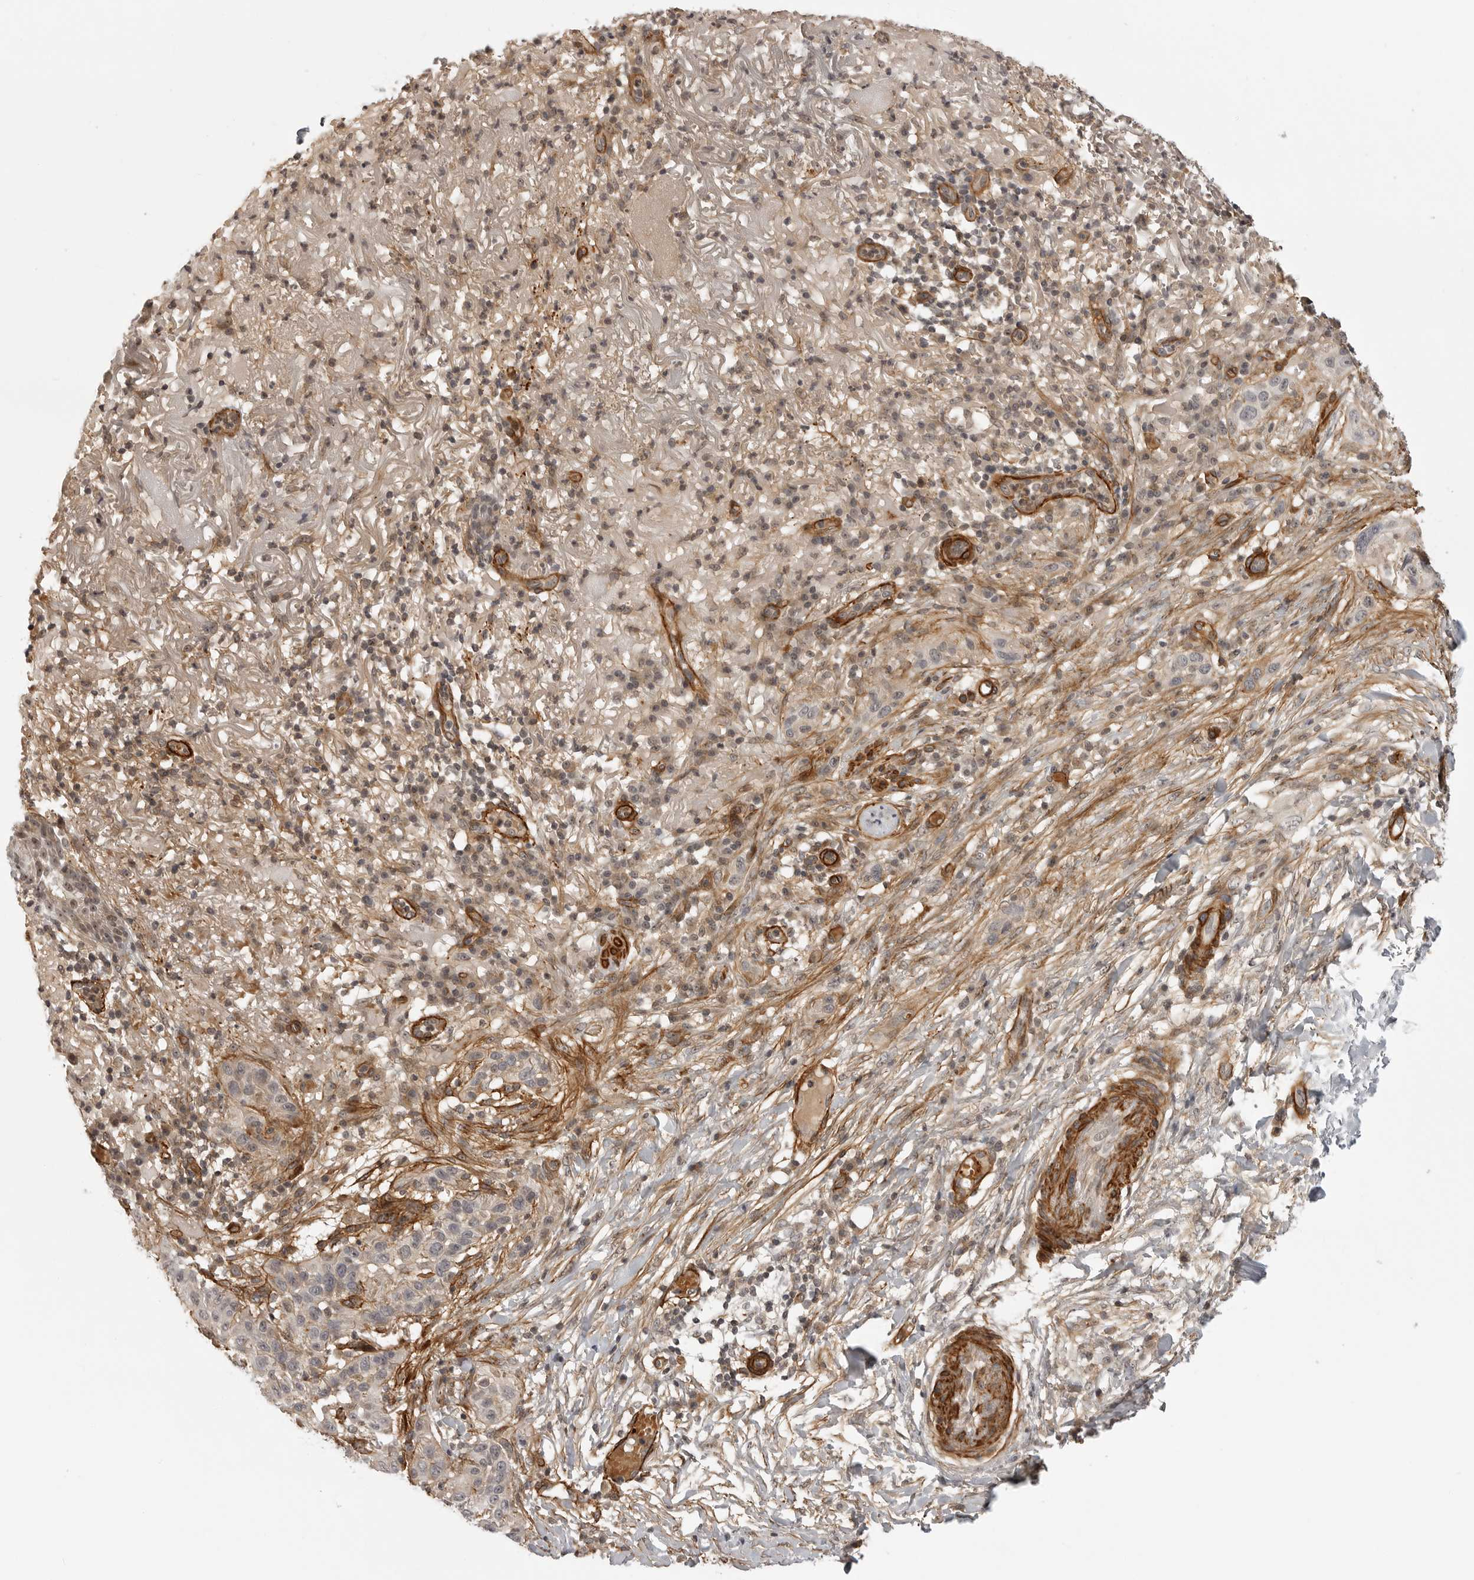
{"staining": {"intensity": "moderate", "quantity": "<25%", "location": "nuclear"}, "tissue": "skin cancer", "cell_type": "Tumor cells", "image_type": "cancer", "snomed": [{"axis": "morphology", "description": "Normal tissue, NOS"}, {"axis": "morphology", "description": "Squamous cell carcinoma, NOS"}, {"axis": "topography", "description": "Skin"}], "caption": "Skin cancer stained for a protein shows moderate nuclear positivity in tumor cells. Ihc stains the protein in brown and the nuclei are stained blue.", "gene": "TUT4", "patient": {"sex": "female", "age": 96}}